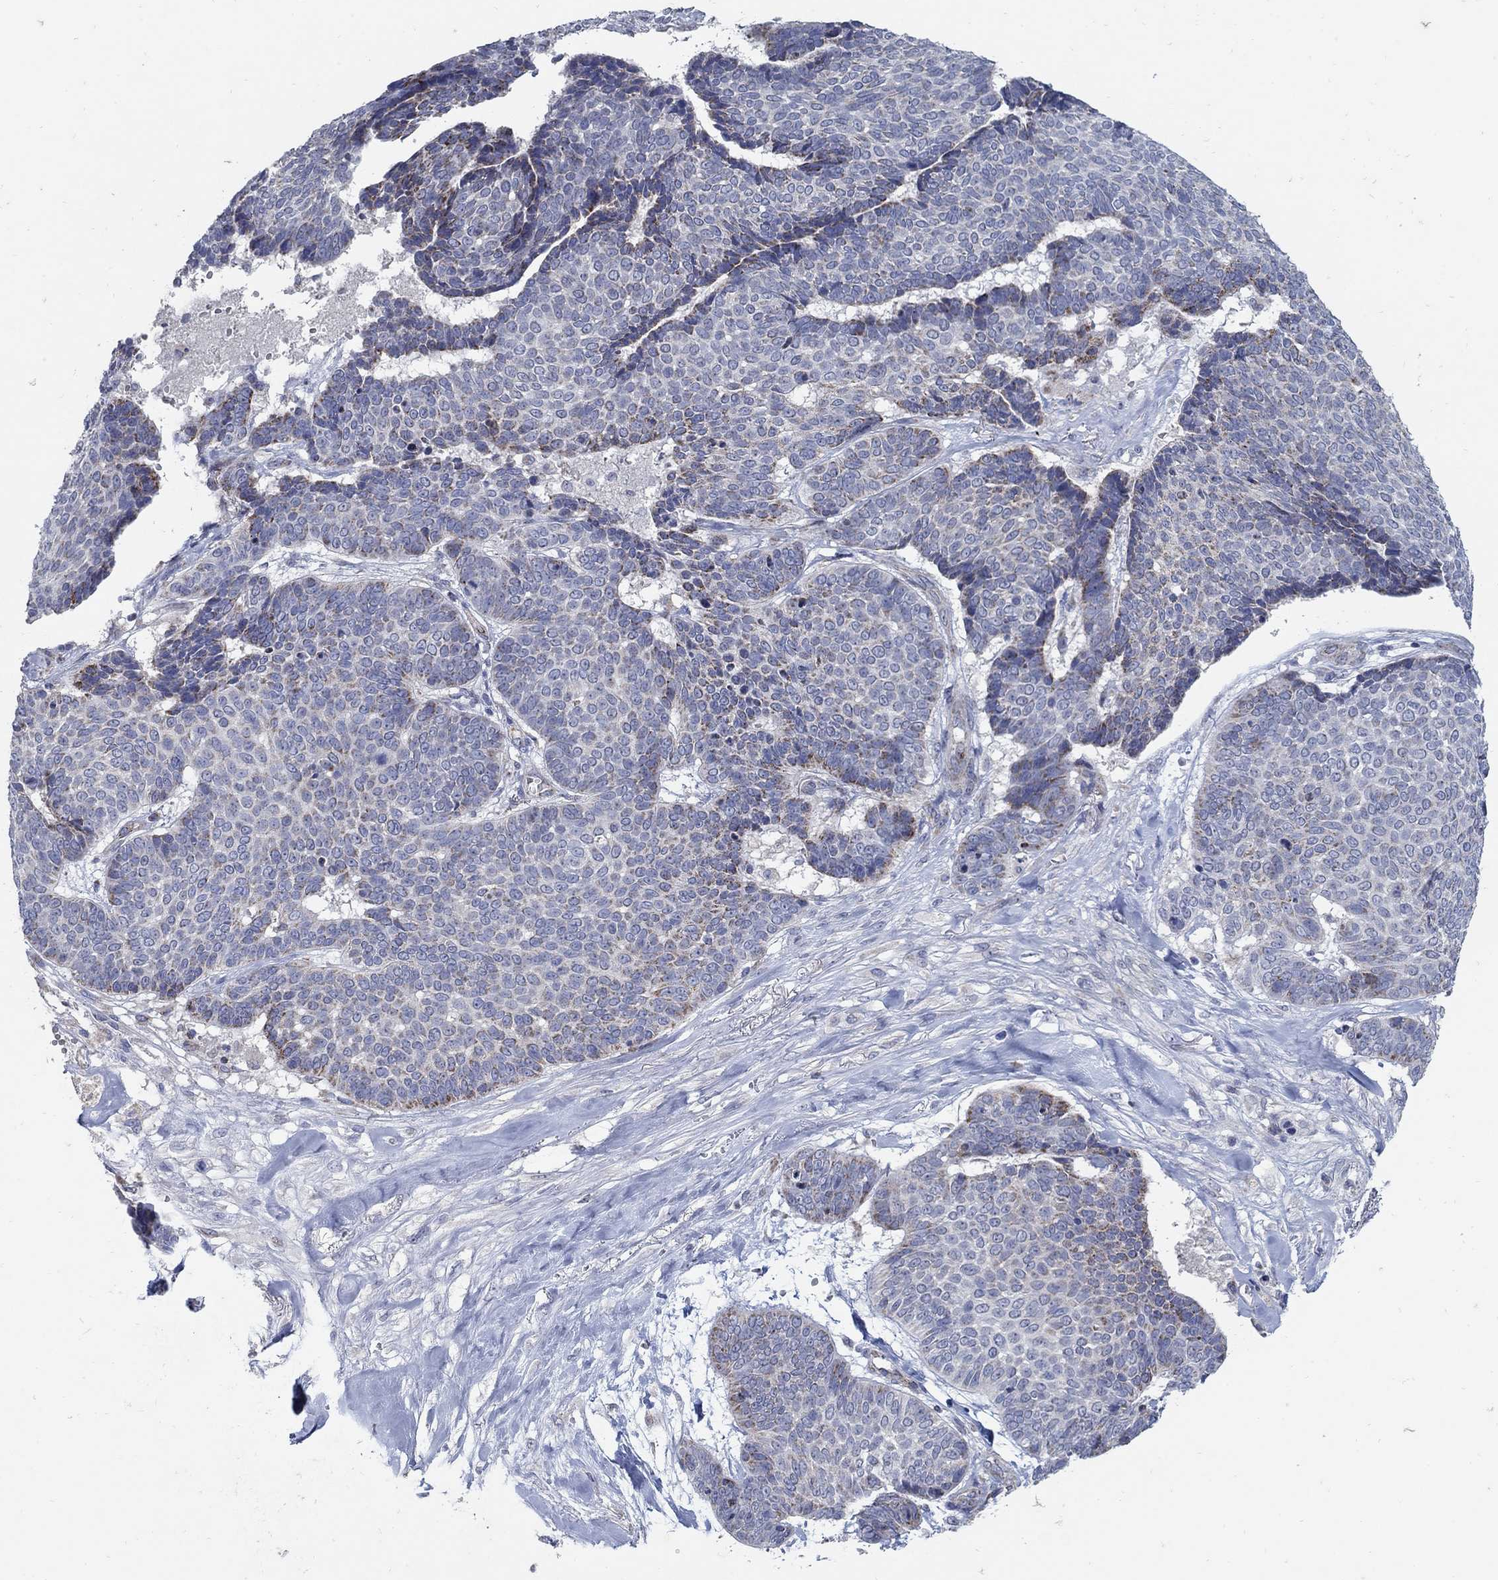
{"staining": {"intensity": "negative", "quantity": "none", "location": "none"}, "tissue": "skin cancer", "cell_type": "Tumor cells", "image_type": "cancer", "snomed": [{"axis": "morphology", "description": "Basal cell carcinoma"}, {"axis": "topography", "description": "Skin"}], "caption": "There is no significant positivity in tumor cells of skin cancer (basal cell carcinoma).", "gene": "HMX2", "patient": {"sex": "male", "age": 86}}